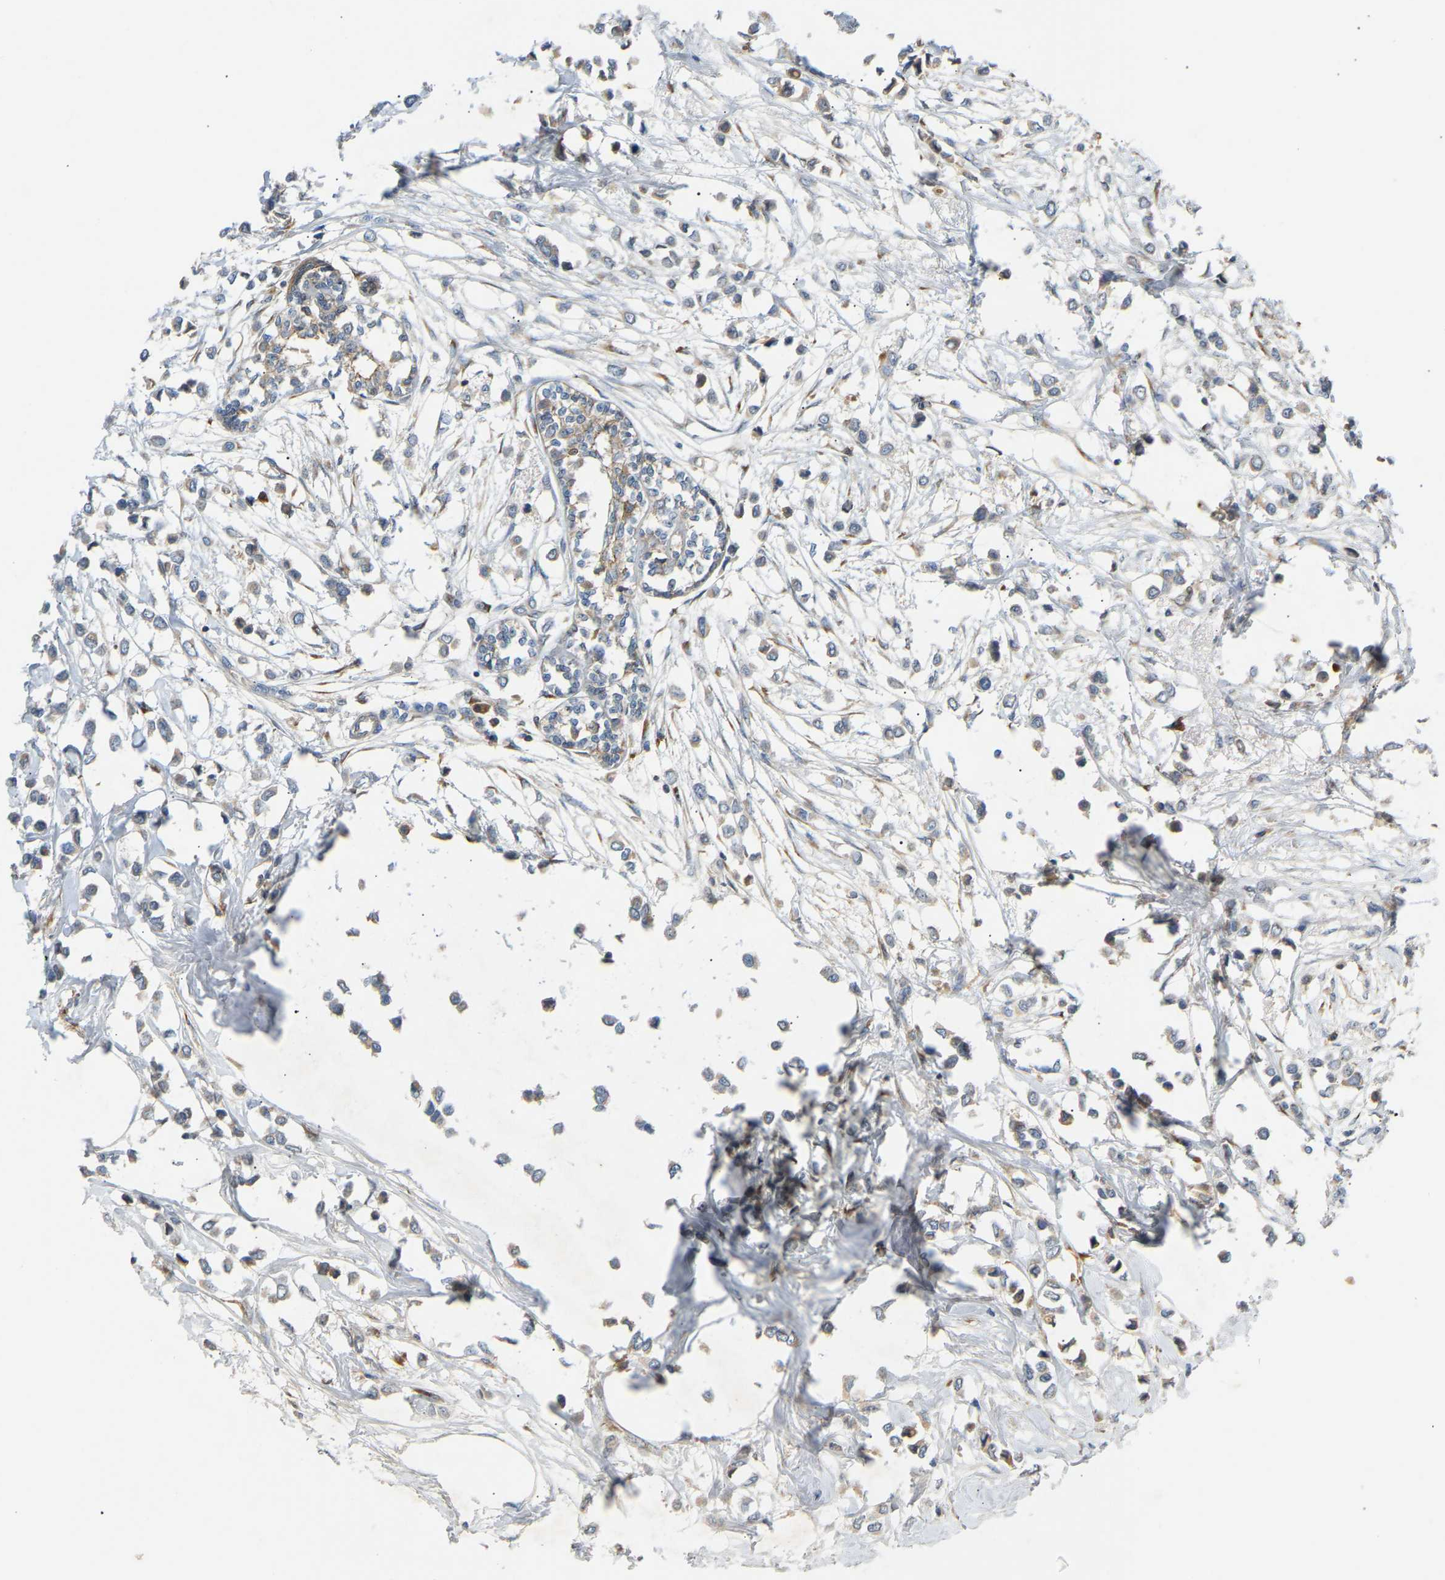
{"staining": {"intensity": "moderate", "quantity": "25%-75%", "location": "cytoplasmic/membranous"}, "tissue": "breast cancer", "cell_type": "Tumor cells", "image_type": "cancer", "snomed": [{"axis": "morphology", "description": "Lobular carcinoma"}, {"axis": "topography", "description": "Breast"}], "caption": "Brown immunohistochemical staining in human breast lobular carcinoma reveals moderate cytoplasmic/membranous positivity in about 25%-75% of tumor cells.", "gene": "PTCD1", "patient": {"sex": "female", "age": 51}}